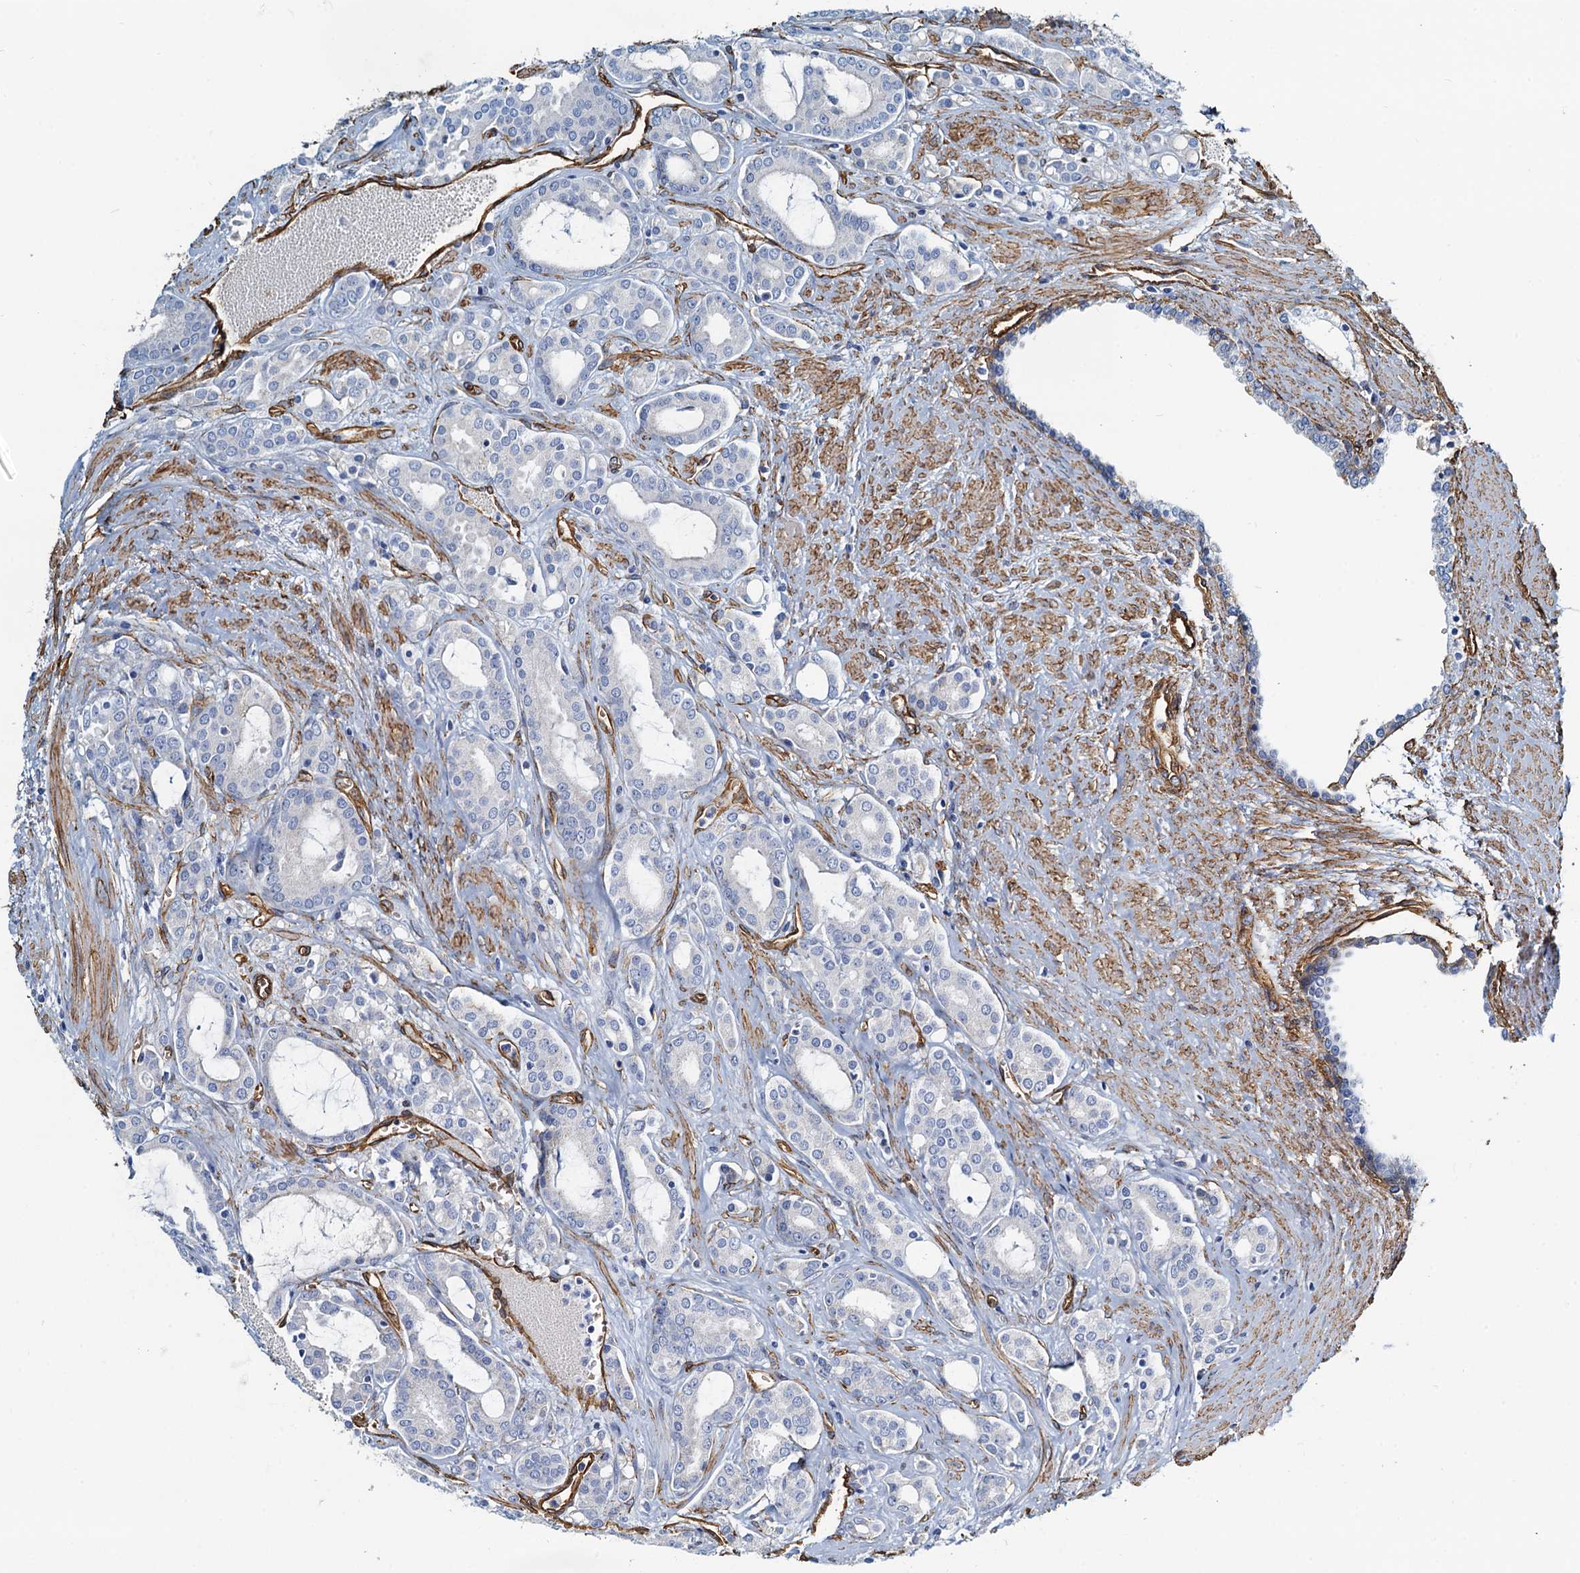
{"staining": {"intensity": "negative", "quantity": "none", "location": "none"}, "tissue": "prostate cancer", "cell_type": "Tumor cells", "image_type": "cancer", "snomed": [{"axis": "morphology", "description": "Adenocarcinoma, High grade"}, {"axis": "topography", "description": "Prostate"}], "caption": "Tumor cells are negative for brown protein staining in prostate cancer.", "gene": "DGKG", "patient": {"sex": "male", "age": 72}}